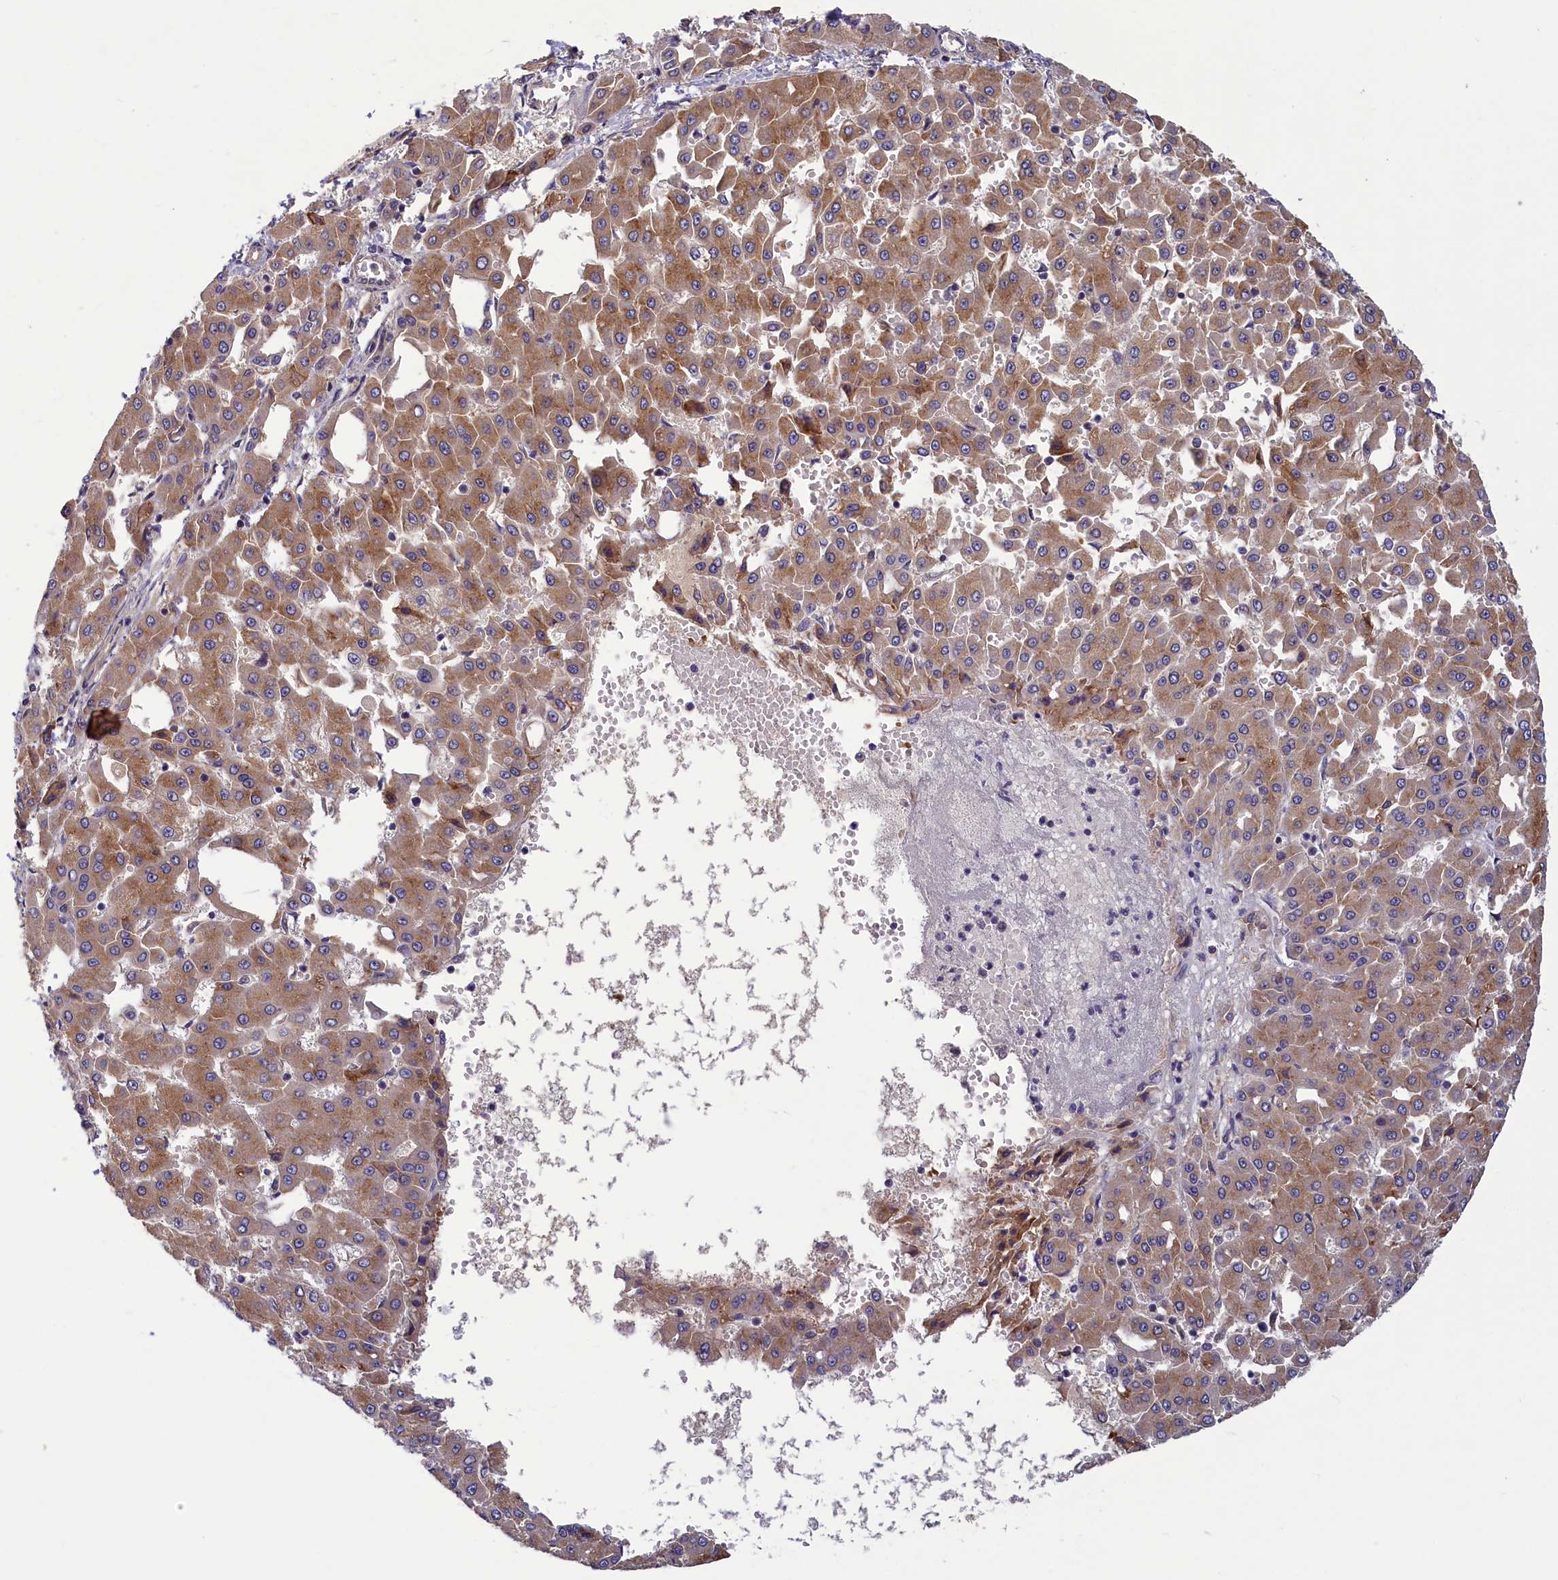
{"staining": {"intensity": "moderate", "quantity": ">75%", "location": "cytoplasmic/membranous"}, "tissue": "liver cancer", "cell_type": "Tumor cells", "image_type": "cancer", "snomed": [{"axis": "morphology", "description": "Carcinoma, Hepatocellular, NOS"}, {"axis": "topography", "description": "Liver"}], "caption": "Tumor cells show medium levels of moderate cytoplasmic/membranous expression in approximately >75% of cells in human liver cancer (hepatocellular carcinoma).", "gene": "NUBP1", "patient": {"sex": "male", "age": 47}}